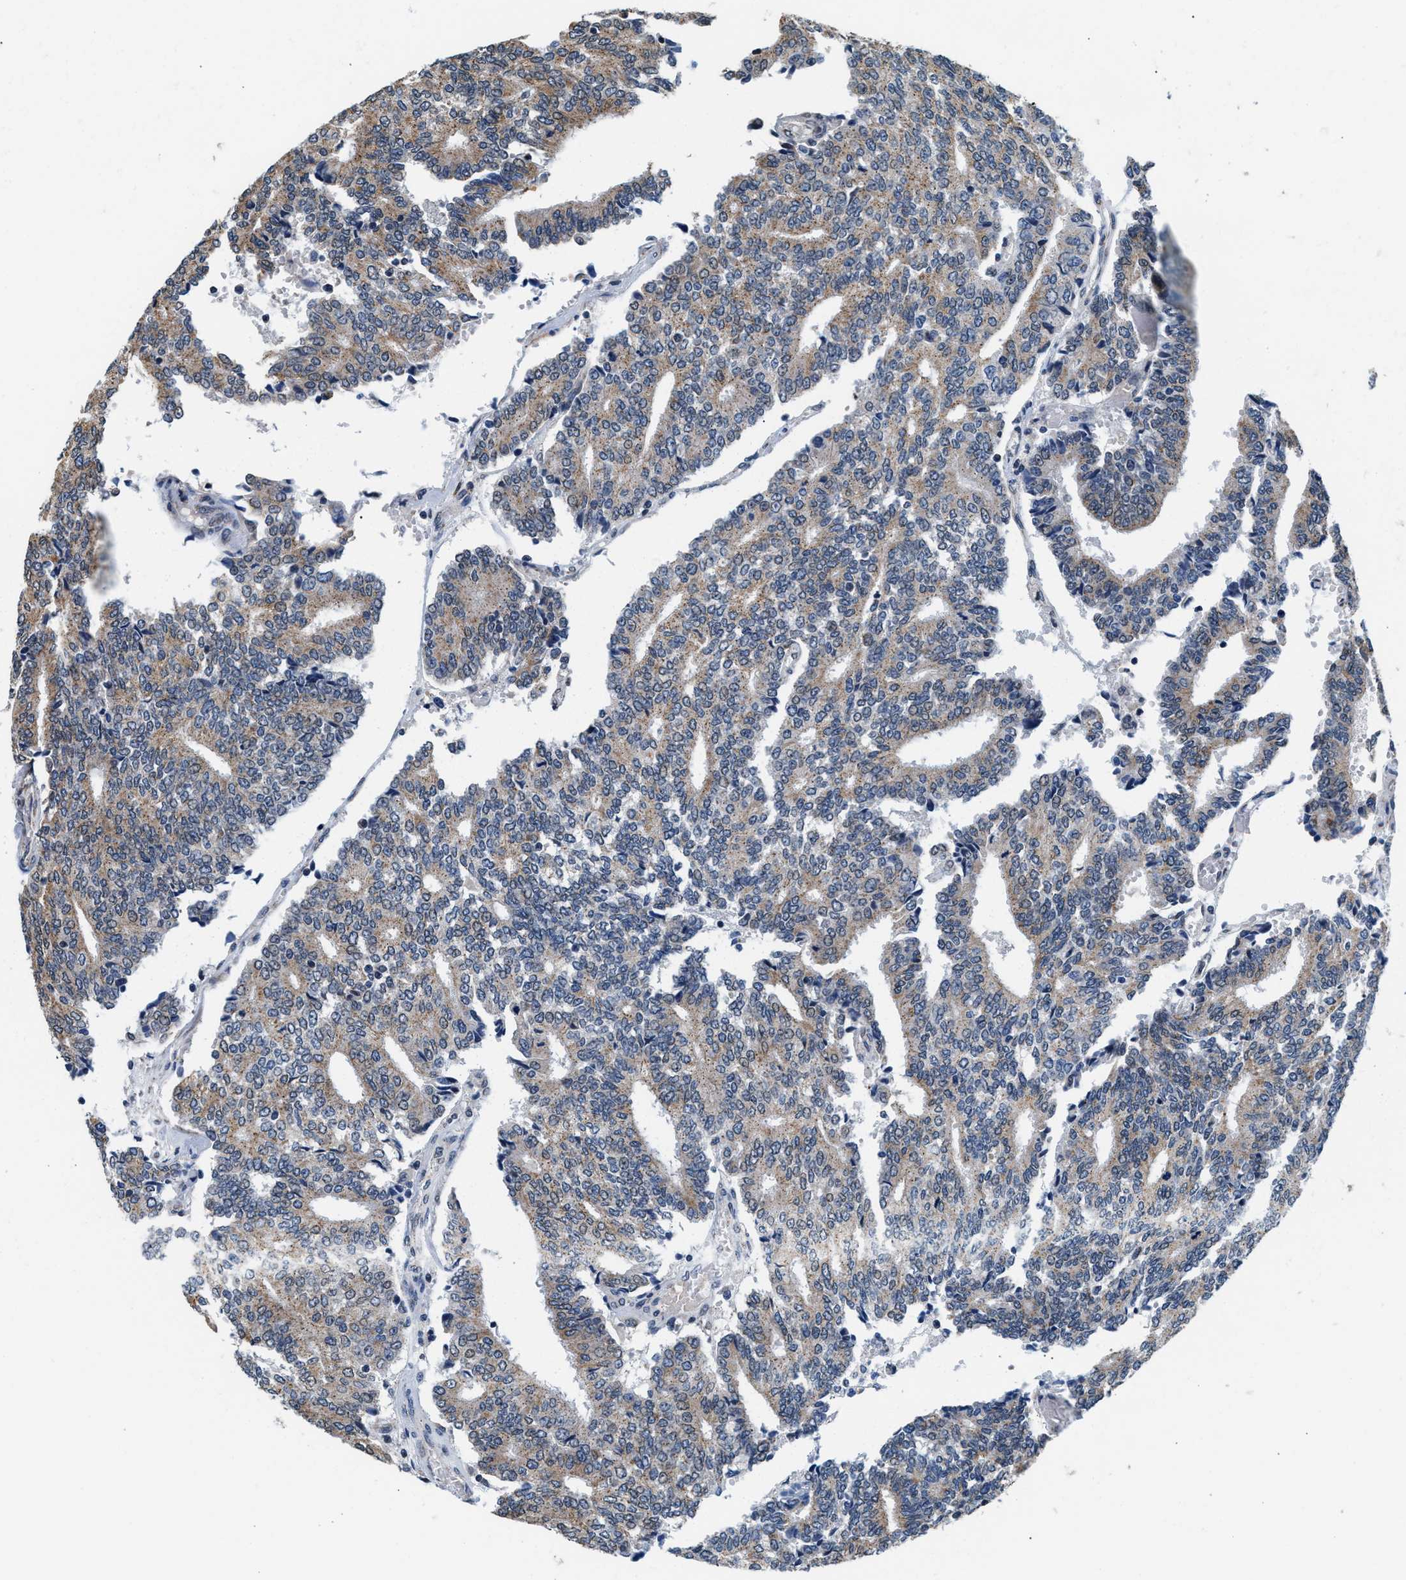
{"staining": {"intensity": "weak", "quantity": "25%-75%", "location": "cytoplasmic/membranous"}, "tissue": "prostate cancer", "cell_type": "Tumor cells", "image_type": "cancer", "snomed": [{"axis": "morphology", "description": "Adenocarcinoma, High grade"}, {"axis": "topography", "description": "Prostate"}], "caption": "Protein expression analysis of human adenocarcinoma (high-grade) (prostate) reveals weak cytoplasmic/membranous positivity in about 25%-75% of tumor cells. The staining is performed using DAB brown chromogen to label protein expression. The nuclei are counter-stained blue using hematoxylin.", "gene": "KCNMB2", "patient": {"sex": "male", "age": 55}}